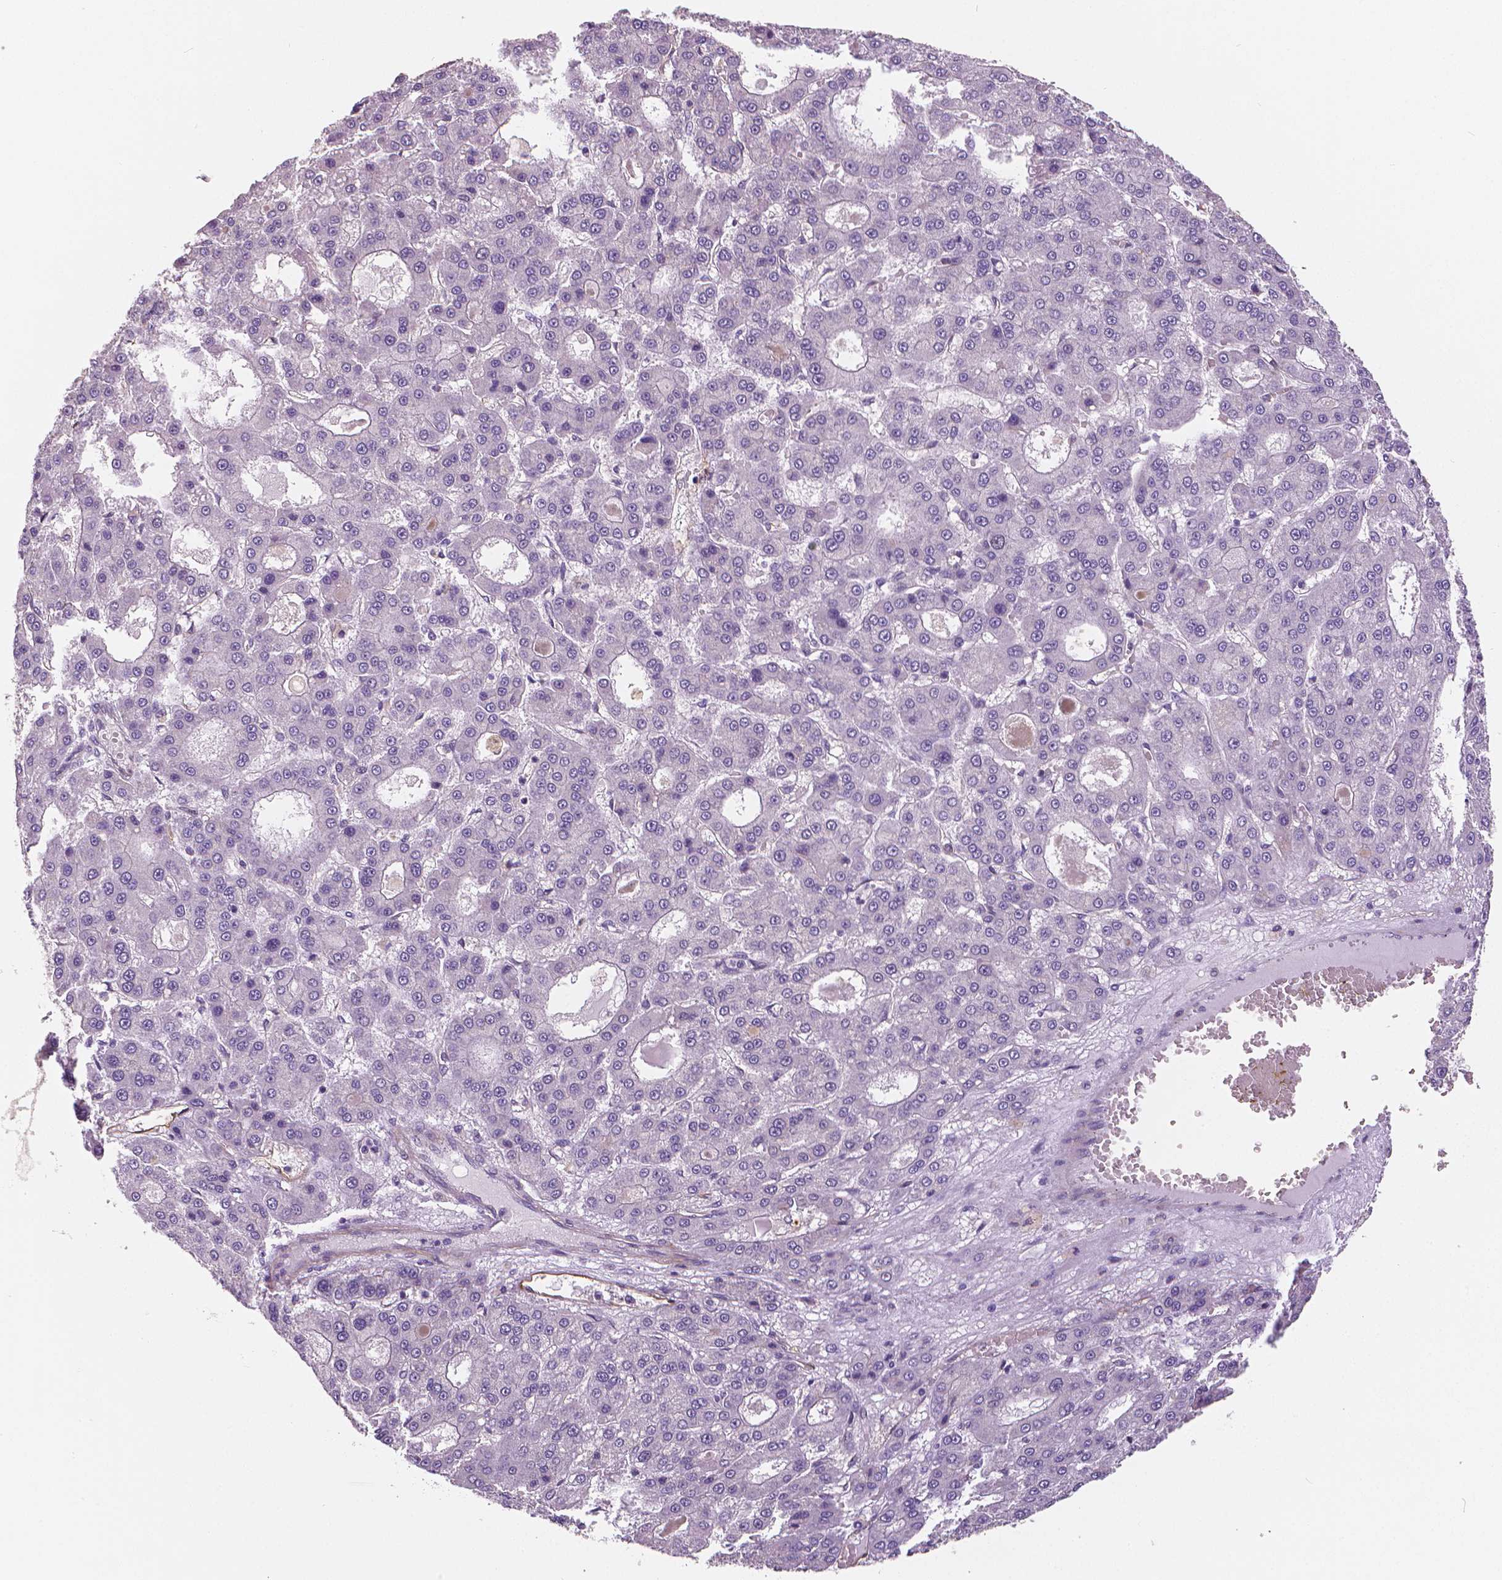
{"staining": {"intensity": "negative", "quantity": "none", "location": "none"}, "tissue": "liver cancer", "cell_type": "Tumor cells", "image_type": "cancer", "snomed": [{"axis": "morphology", "description": "Carcinoma, Hepatocellular, NOS"}, {"axis": "topography", "description": "Liver"}], "caption": "This is an immunohistochemistry (IHC) image of human liver hepatocellular carcinoma. There is no expression in tumor cells.", "gene": "MKI67", "patient": {"sex": "male", "age": 70}}